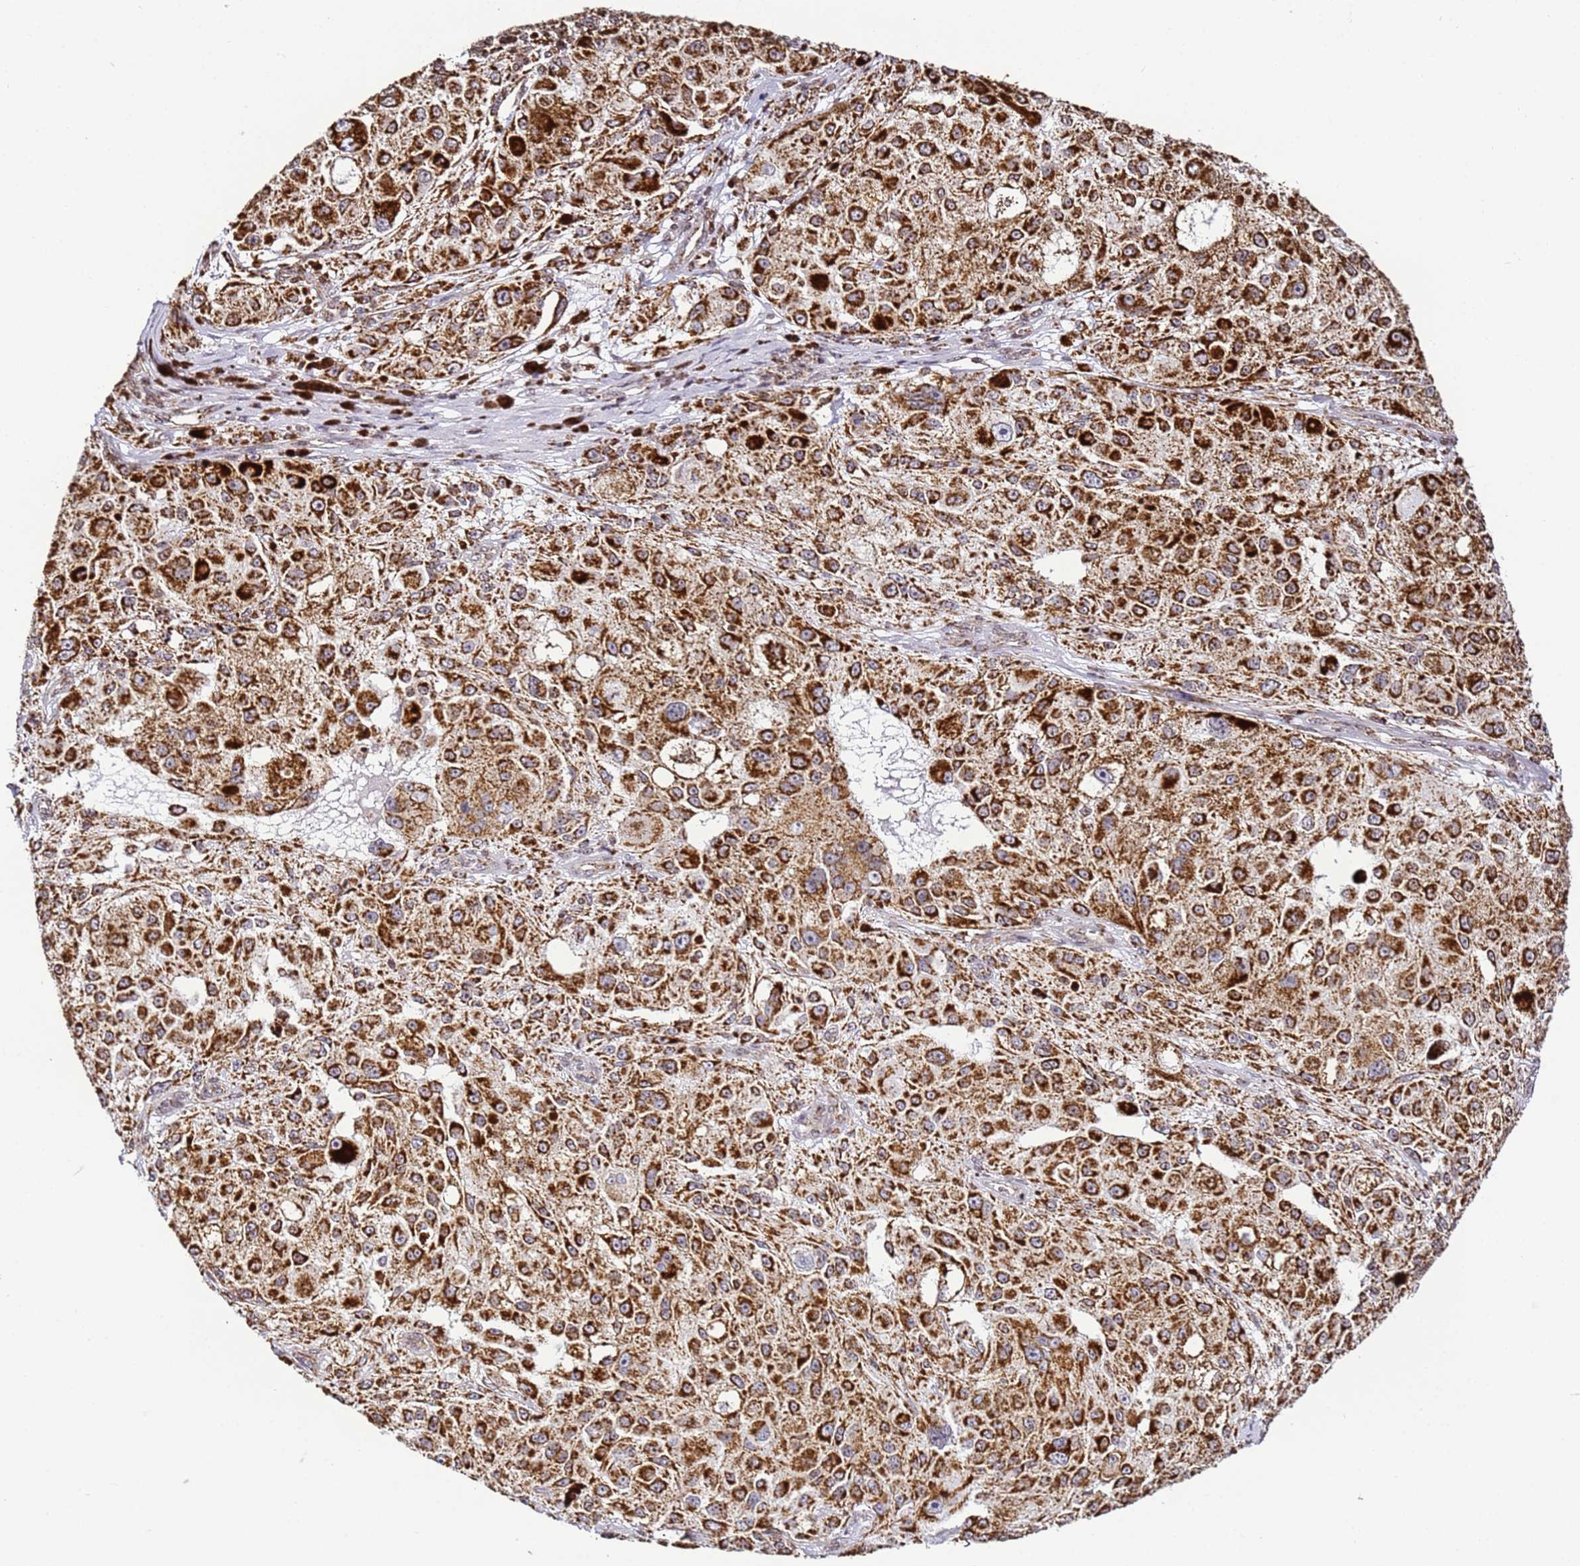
{"staining": {"intensity": "strong", "quantity": ">75%", "location": "cytoplasmic/membranous"}, "tissue": "melanoma", "cell_type": "Tumor cells", "image_type": "cancer", "snomed": [{"axis": "morphology", "description": "Necrosis, NOS"}, {"axis": "morphology", "description": "Malignant melanoma, NOS"}, {"axis": "topography", "description": "Skin"}], "caption": "The photomicrograph shows a brown stain indicating the presence of a protein in the cytoplasmic/membranous of tumor cells in malignant melanoma.", "gene": "HSPE1", "patient": {"sex": "female", "age": 87}}